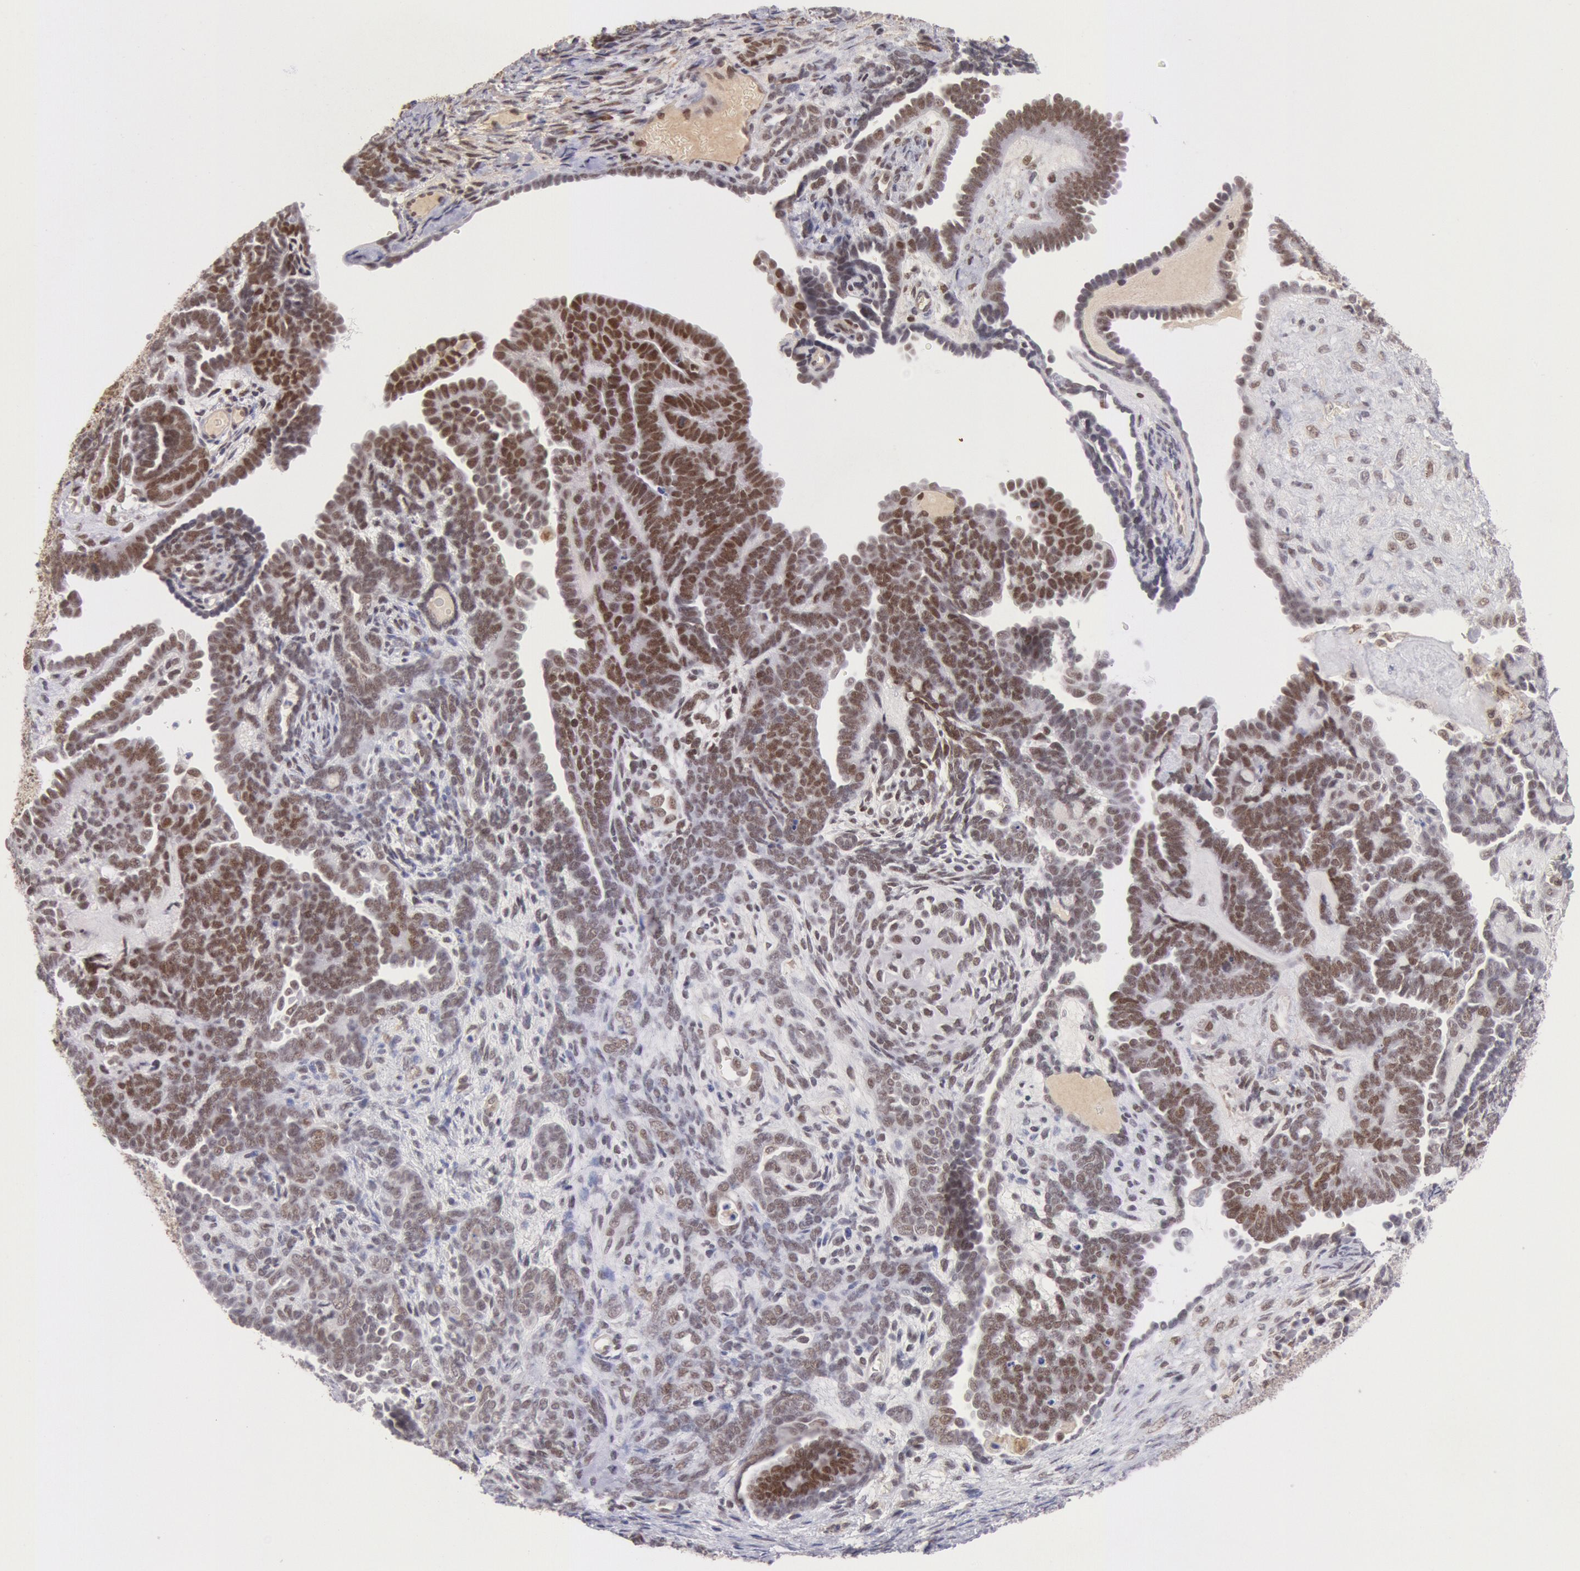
{"staining": {"intensity": "moderate", "quantity": ">75%", "location": "nuclear"}, "tissue": "endometrial cancer", "cell_type": "Tumor cells", "image_type": "cancer", "snomed": [{"axis": "morphology", "description": "Neoplasm, malignant, NOS"}, {"axis": "topography", "description": "Endometrium"}], "caption": "A brown stain shows moderate nuclear staining of a protein in human endometrial neoplasm (malignant) tumor cells. (brown staining indicates protein expression, while blue staining denotes nuclei).", "gene": "CDKN2B", "patient": {"sex": "female", "age": 74}}